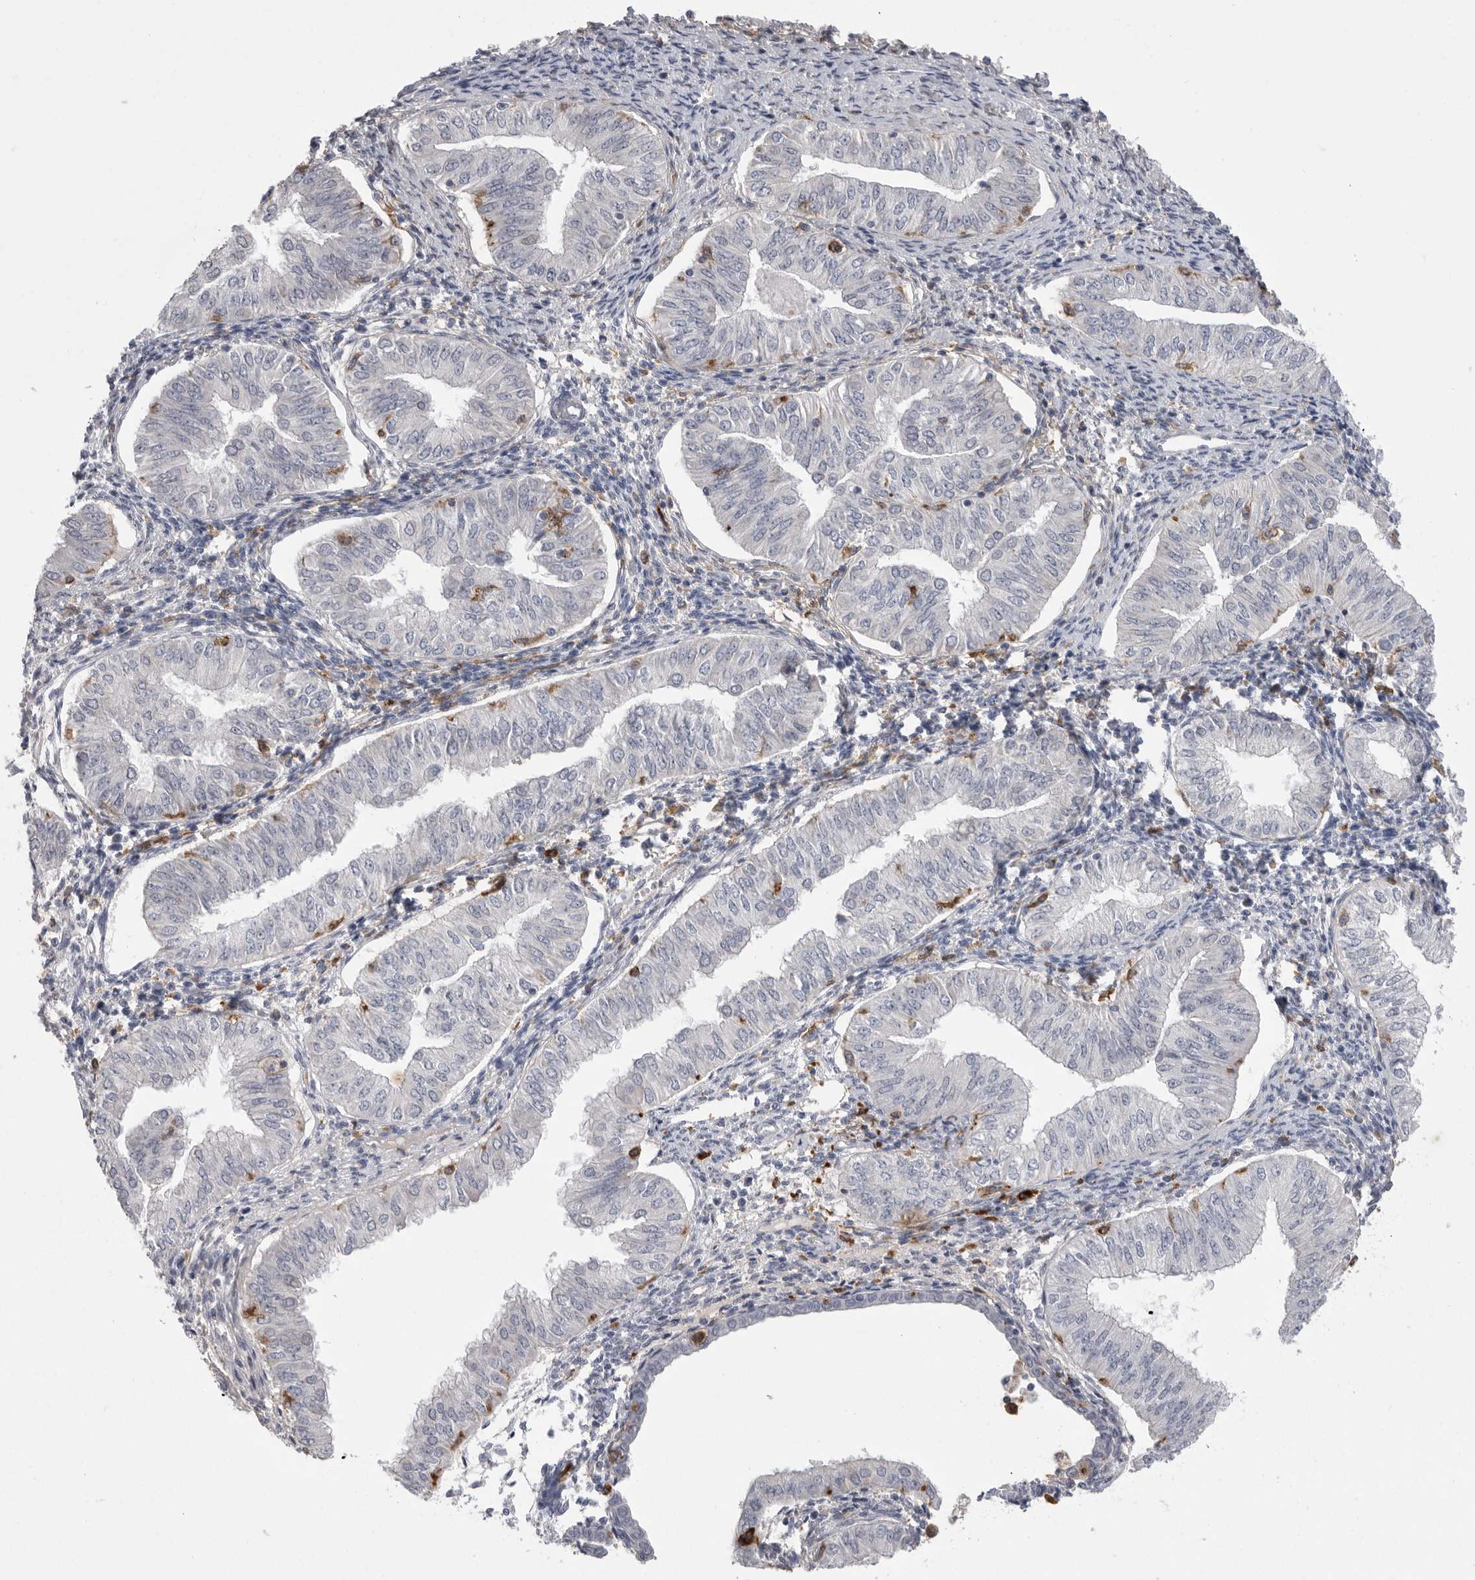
{"staining": {"intensity": "negative", "quantity": "none", "location": "none"}, "tissue": "endometrial cancer", "cell_type": "Tumor cells", "image_type": "cancer", "snomed": [{"axis": "morphology", "description": "Normal tissue, NOS"}, {"axis": "morphology", "description": "Adenocarcinoma, NOS"}, {"axis": "topography", "description": "Endometrium"}], "caption": "High magnification brightfield microscopy of endometrial adenocarcinoma stained with DAB (3,3'-diaminobenzidine) (brown) and counterstained with hematoxylin (blue): tumor cells show no significant staining.", "gene": "SIGLEC10", "patient": {"sex": "female", "age": 53}}